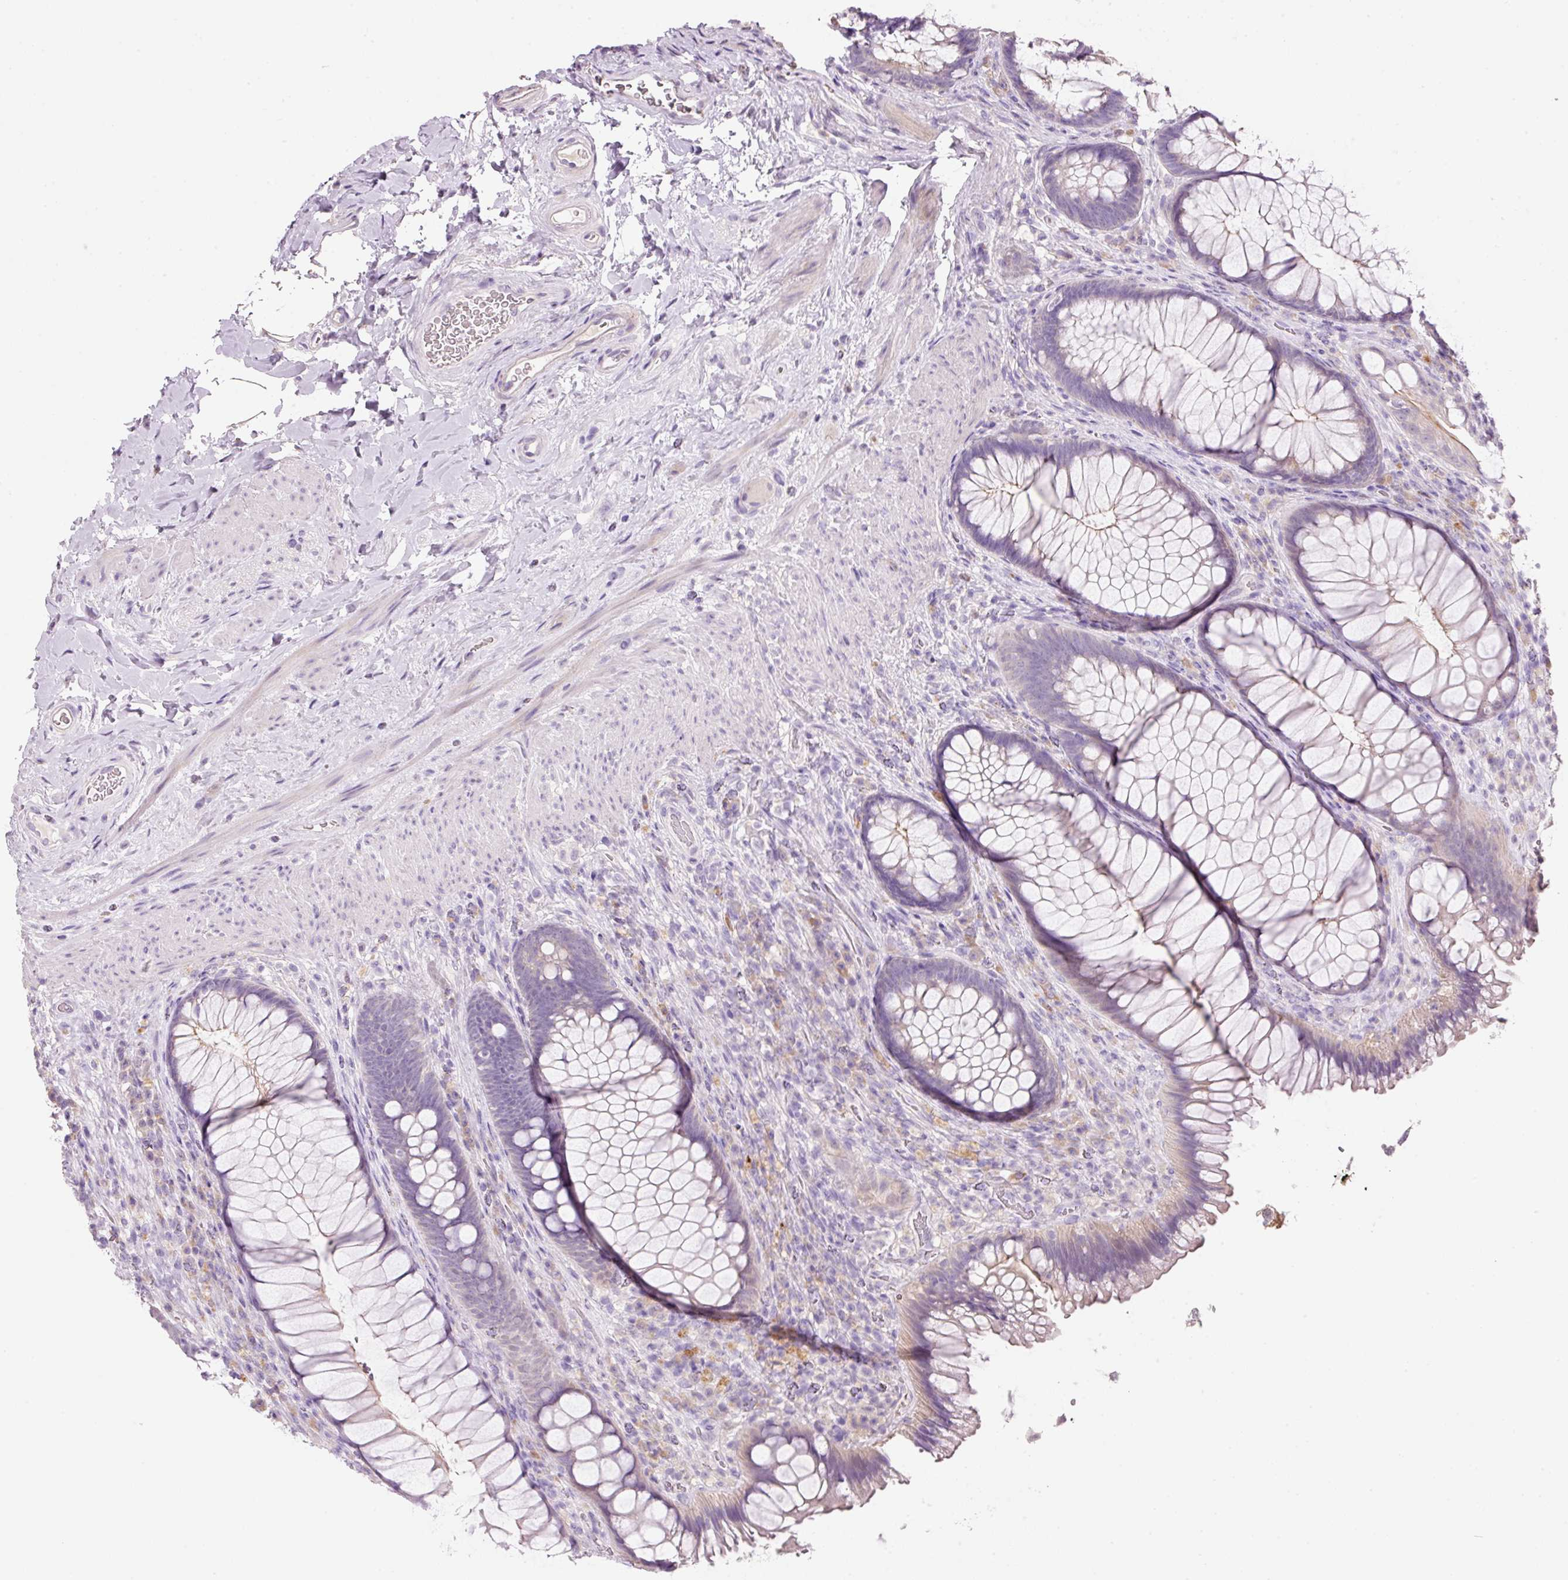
{"staining": {"intensity": "negative", "quantity": "none", "location": "none"}, "tissue": "rectum", "cell_type": "Glandular cells", "image_type": "normal", "snomed": [{"axis": "morphology", "description": "Normal tissue, NOS"}, {"axis": "topography", "description": "Rectum"}], "caption": "This micrograph is of benign rectum stained with IHC to label a protein in brown with the nuclei are counter-stained blue. There is no expression in glandular cells.", "gene": "TENT5C", "patient": {"sex": "male", "age": 53}}